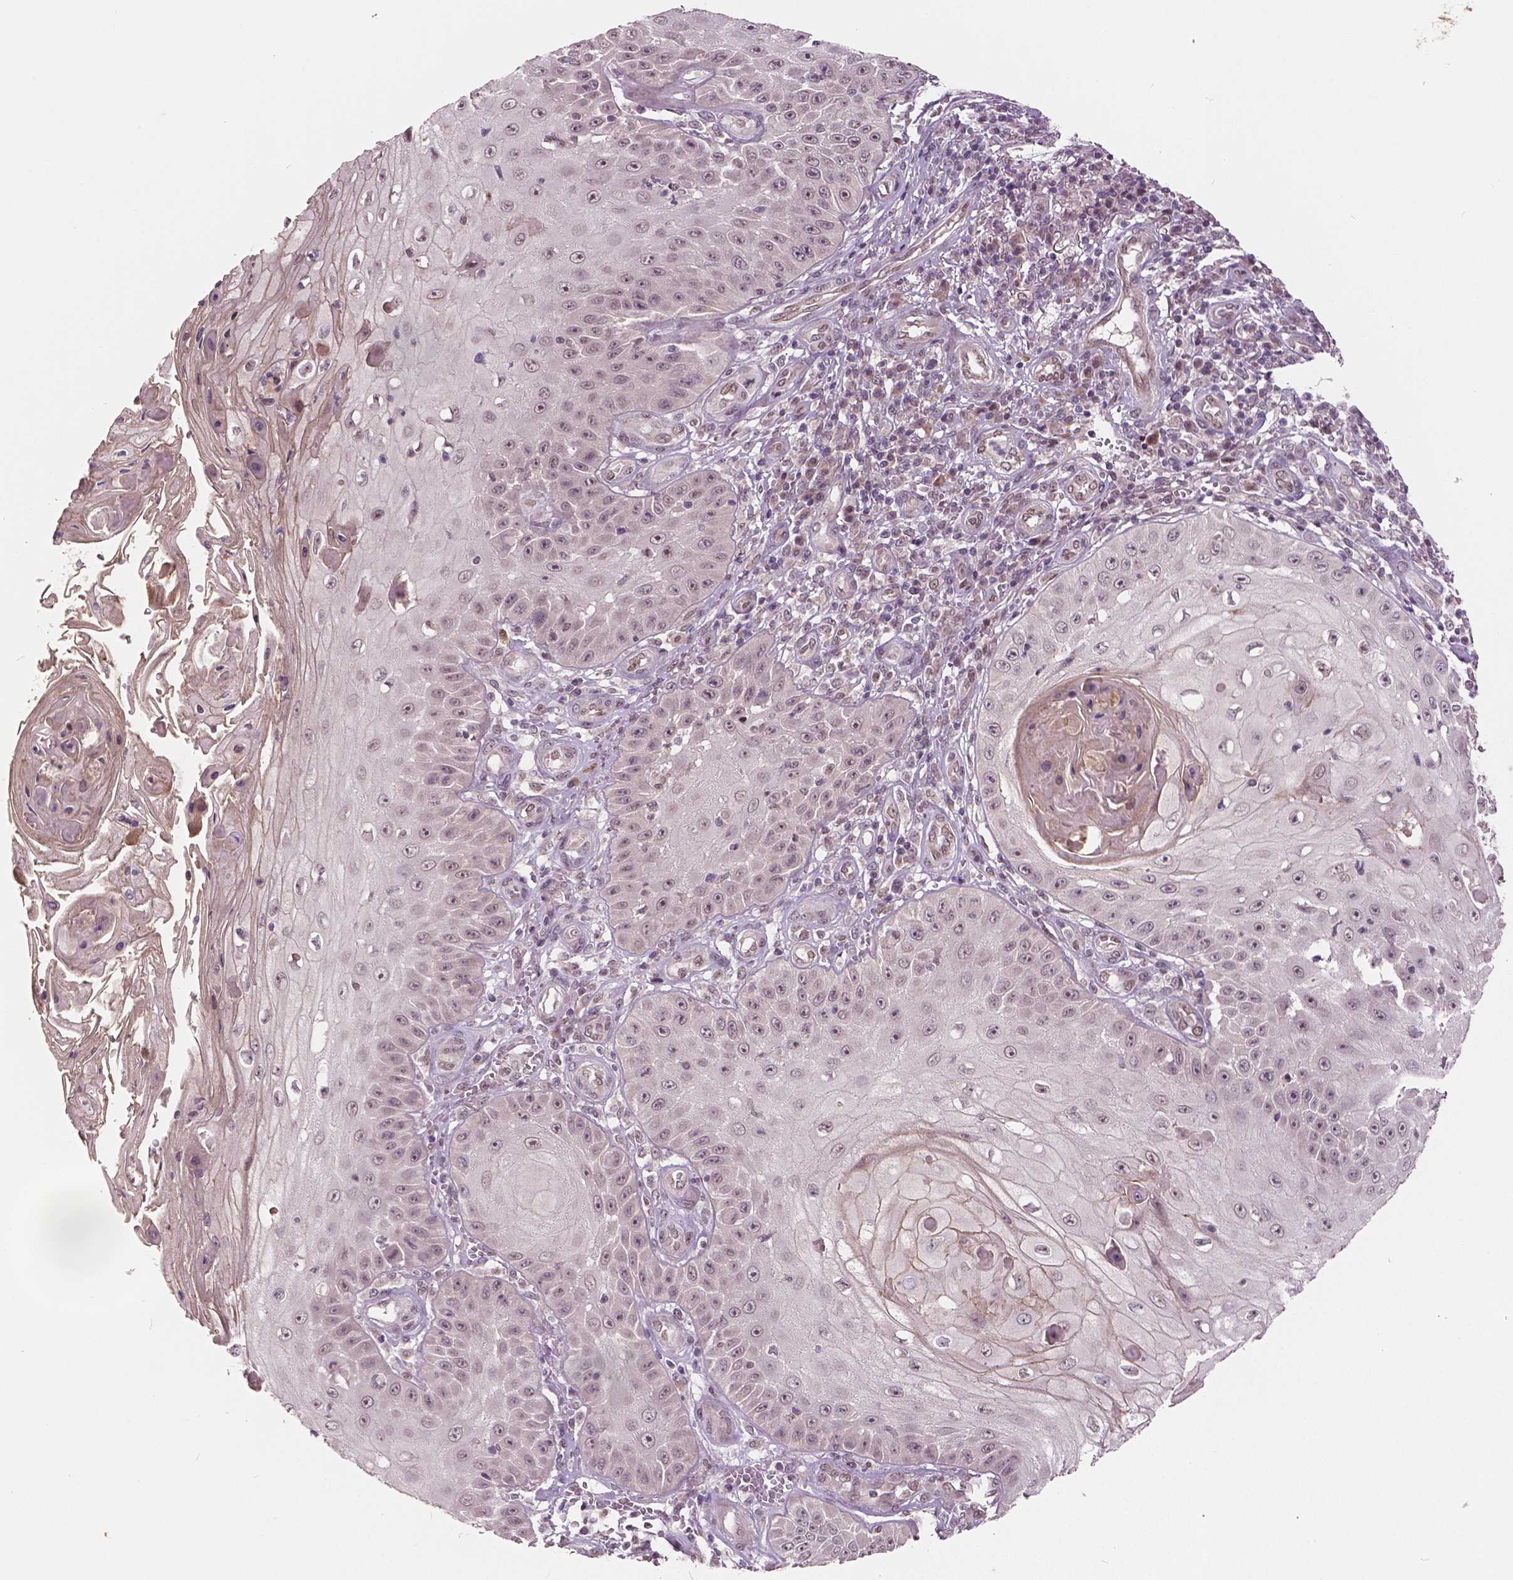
{"staining": {"intensity": "weak", "quantity": ">75%", "location": "nuclear"}, "tissue": "skin cancer", "cell_type": "Tumor cells", "image_type": "cancer", "snomed": [{"axis": "morphology", "description": "Squamous cell carcinoma, NOS"}, {"axis": "topography", "description": "Skin"}], "caption": "Protein staining demonstrates weak nuclear expression in about >75% of tumor cells in squamous cell carcinoma (skin).", "gene": "HMBOX1", "patient": {"sex": "male", "age": 70}}